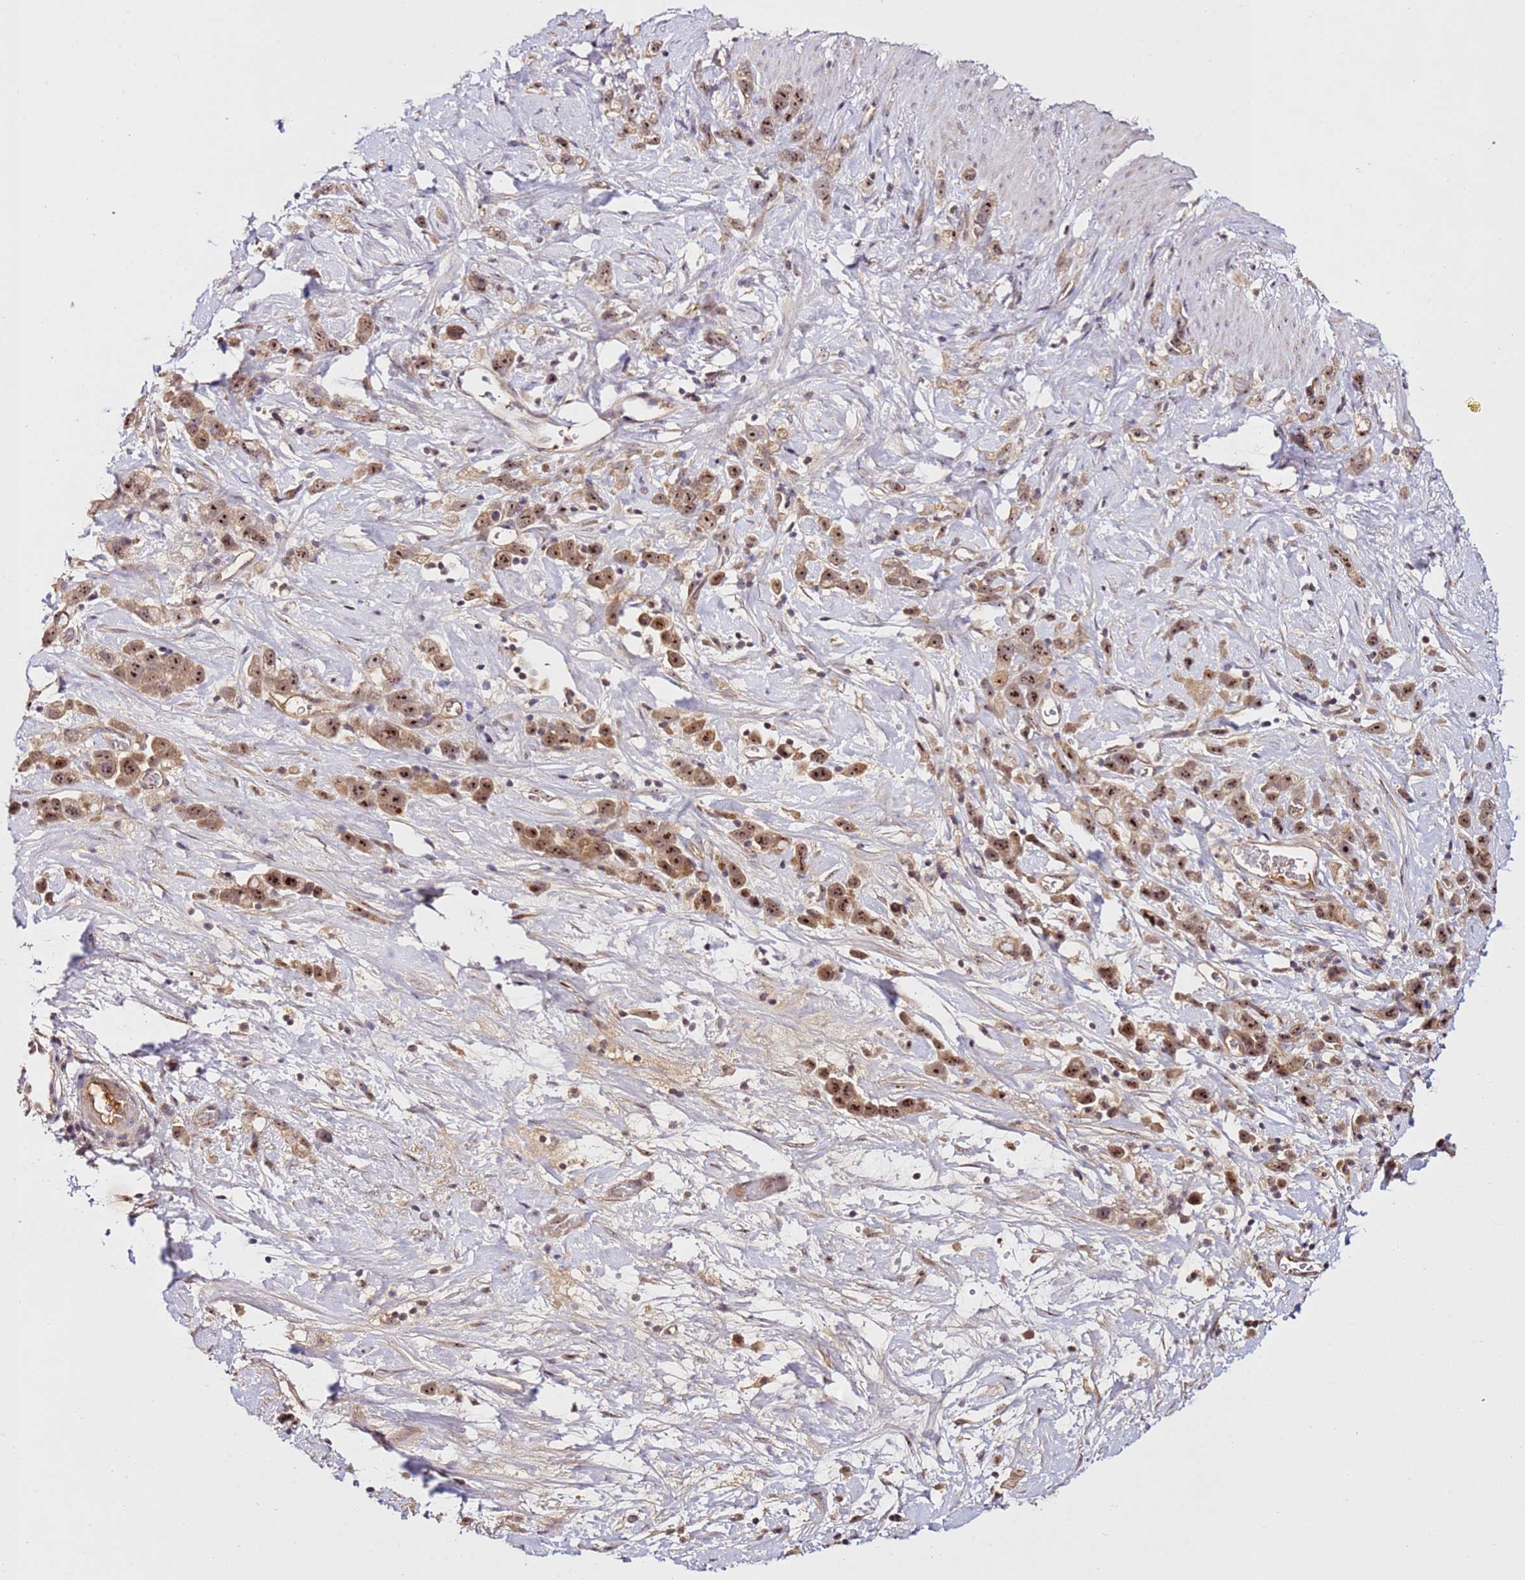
{"staining": {"intensity": "moderate", "quantity": ">75%", "location": "cytoplasmic/membranous,nuclear"}, "tissue": "stomach cancer", "cell_type": "Tumor cells", "image_type": "cancer", "snomed": [{"axis": "morphology", "description": "Adenocarcinoma, NOS"}, {"axis": "topography", "description": "Stomach"}], "caption": "Immunohistochemical staining of human stomach cancer shows medium levels of moderate cytoplasmic/membranous and nuclear protein expression in about >75% of tumor cells. (DAB (3,3'-diaminobenzidine) = brown stain, brightfield microscopy at high magnification).", "gene": "DDX27", "patient": {"sex": "female", "age": 65}}